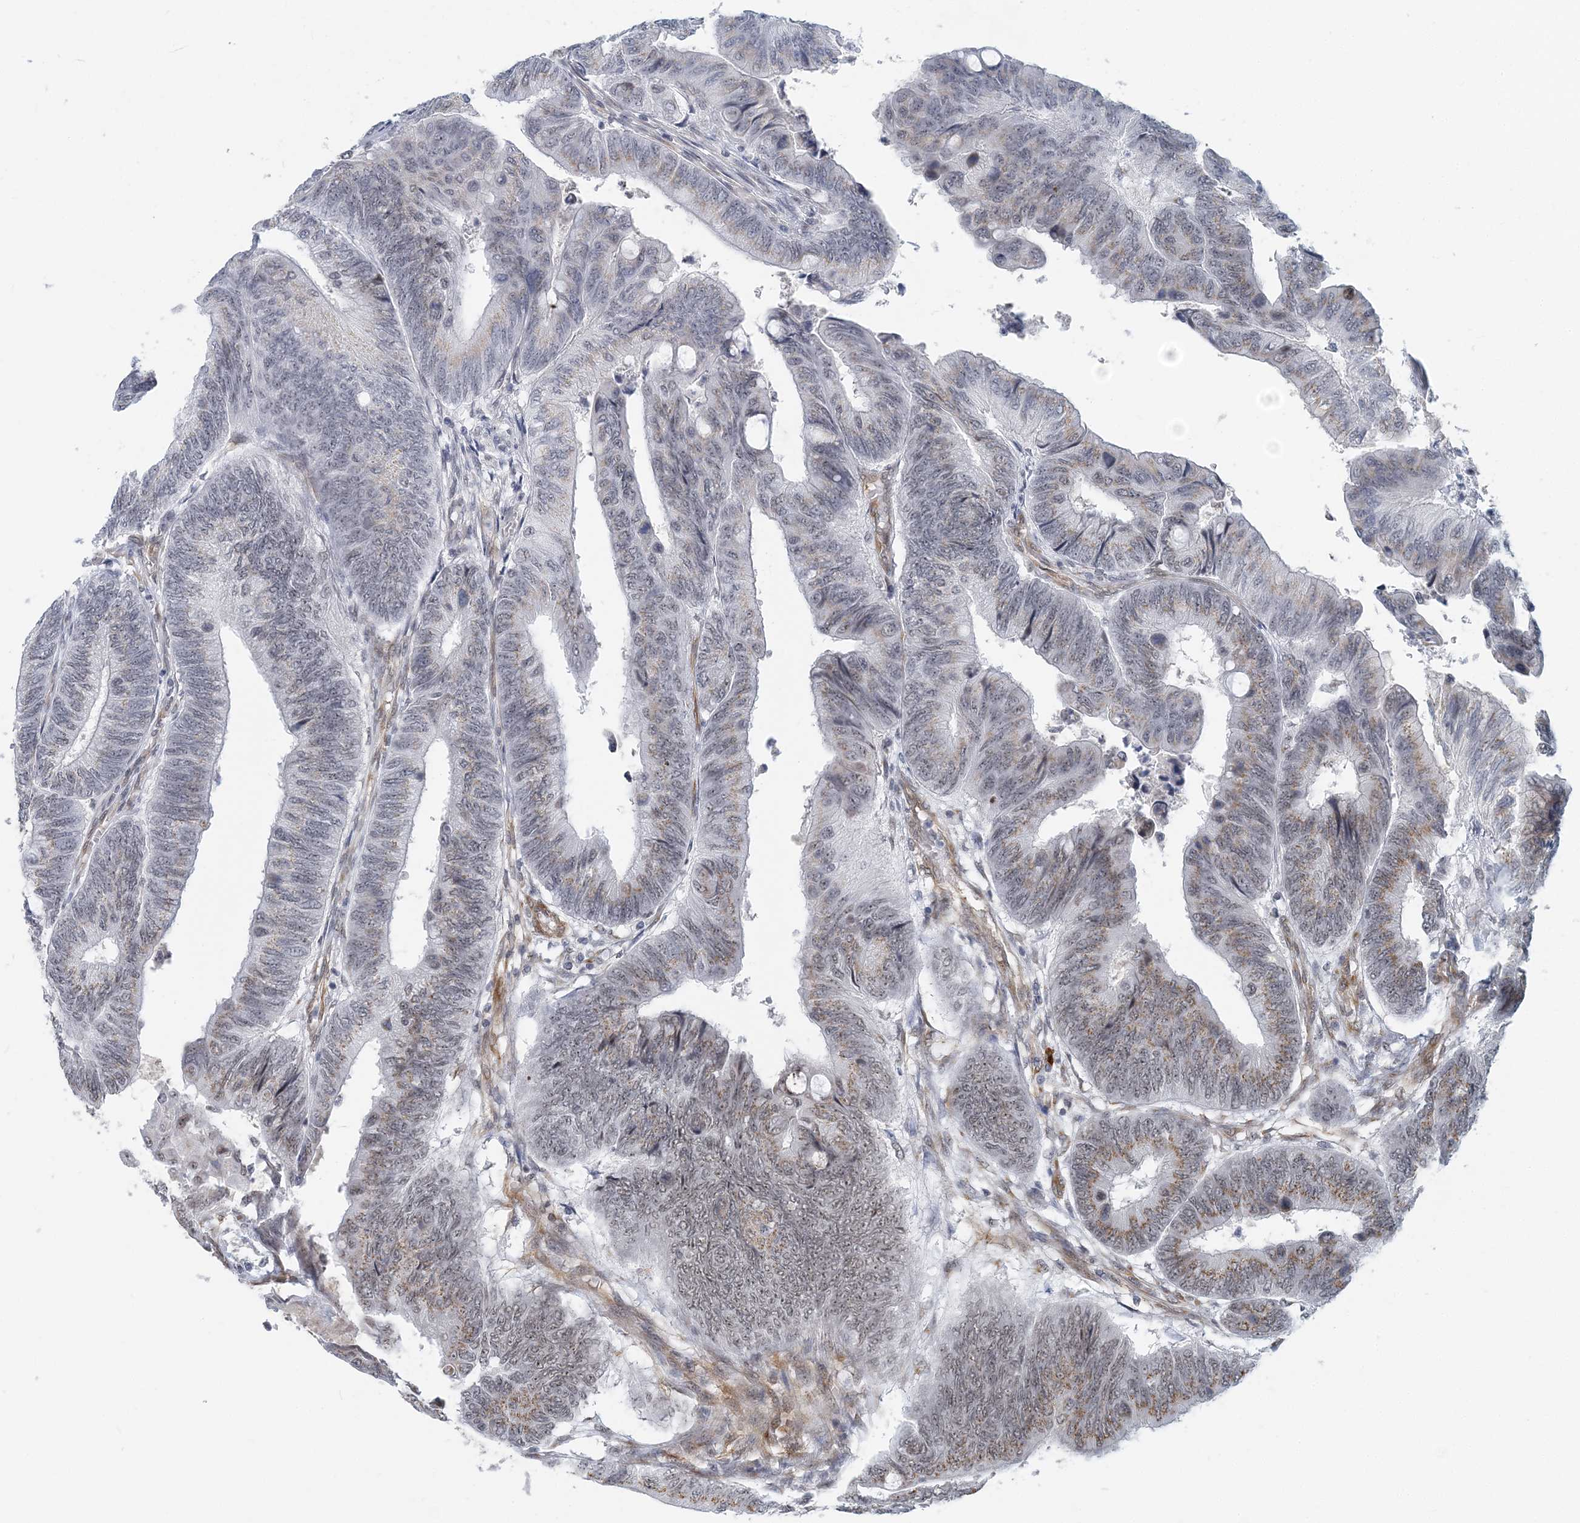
{"staining": {"intensity": "weak", "quantity": "25%-75%", "location": "cytoplasmic/membranous,nuclear"}, "tissue": "colorectal cancer", "cell_type": "Tumor cells", "image_type": "cancer", "snomed": [{"axis": "morphology", "description": "Normal tissue, NOS"}, {"axis": "morphology", "description": "Adenocarcinoma, NOS"}, {"axis": "topography", "description": "Rectum"}, {"axis": "topography", "description": "Peripheral nerve tissue"}], "caption": "Human adenocarcinoma (colorectal) stained for a protein (brown) displays weak cytoplasmic/membranous and nuclear positive expression in approximately 25%-75% of tumor cells.", "gene": "PLRG1", "patient": {"sex": "male", "age": 92}}